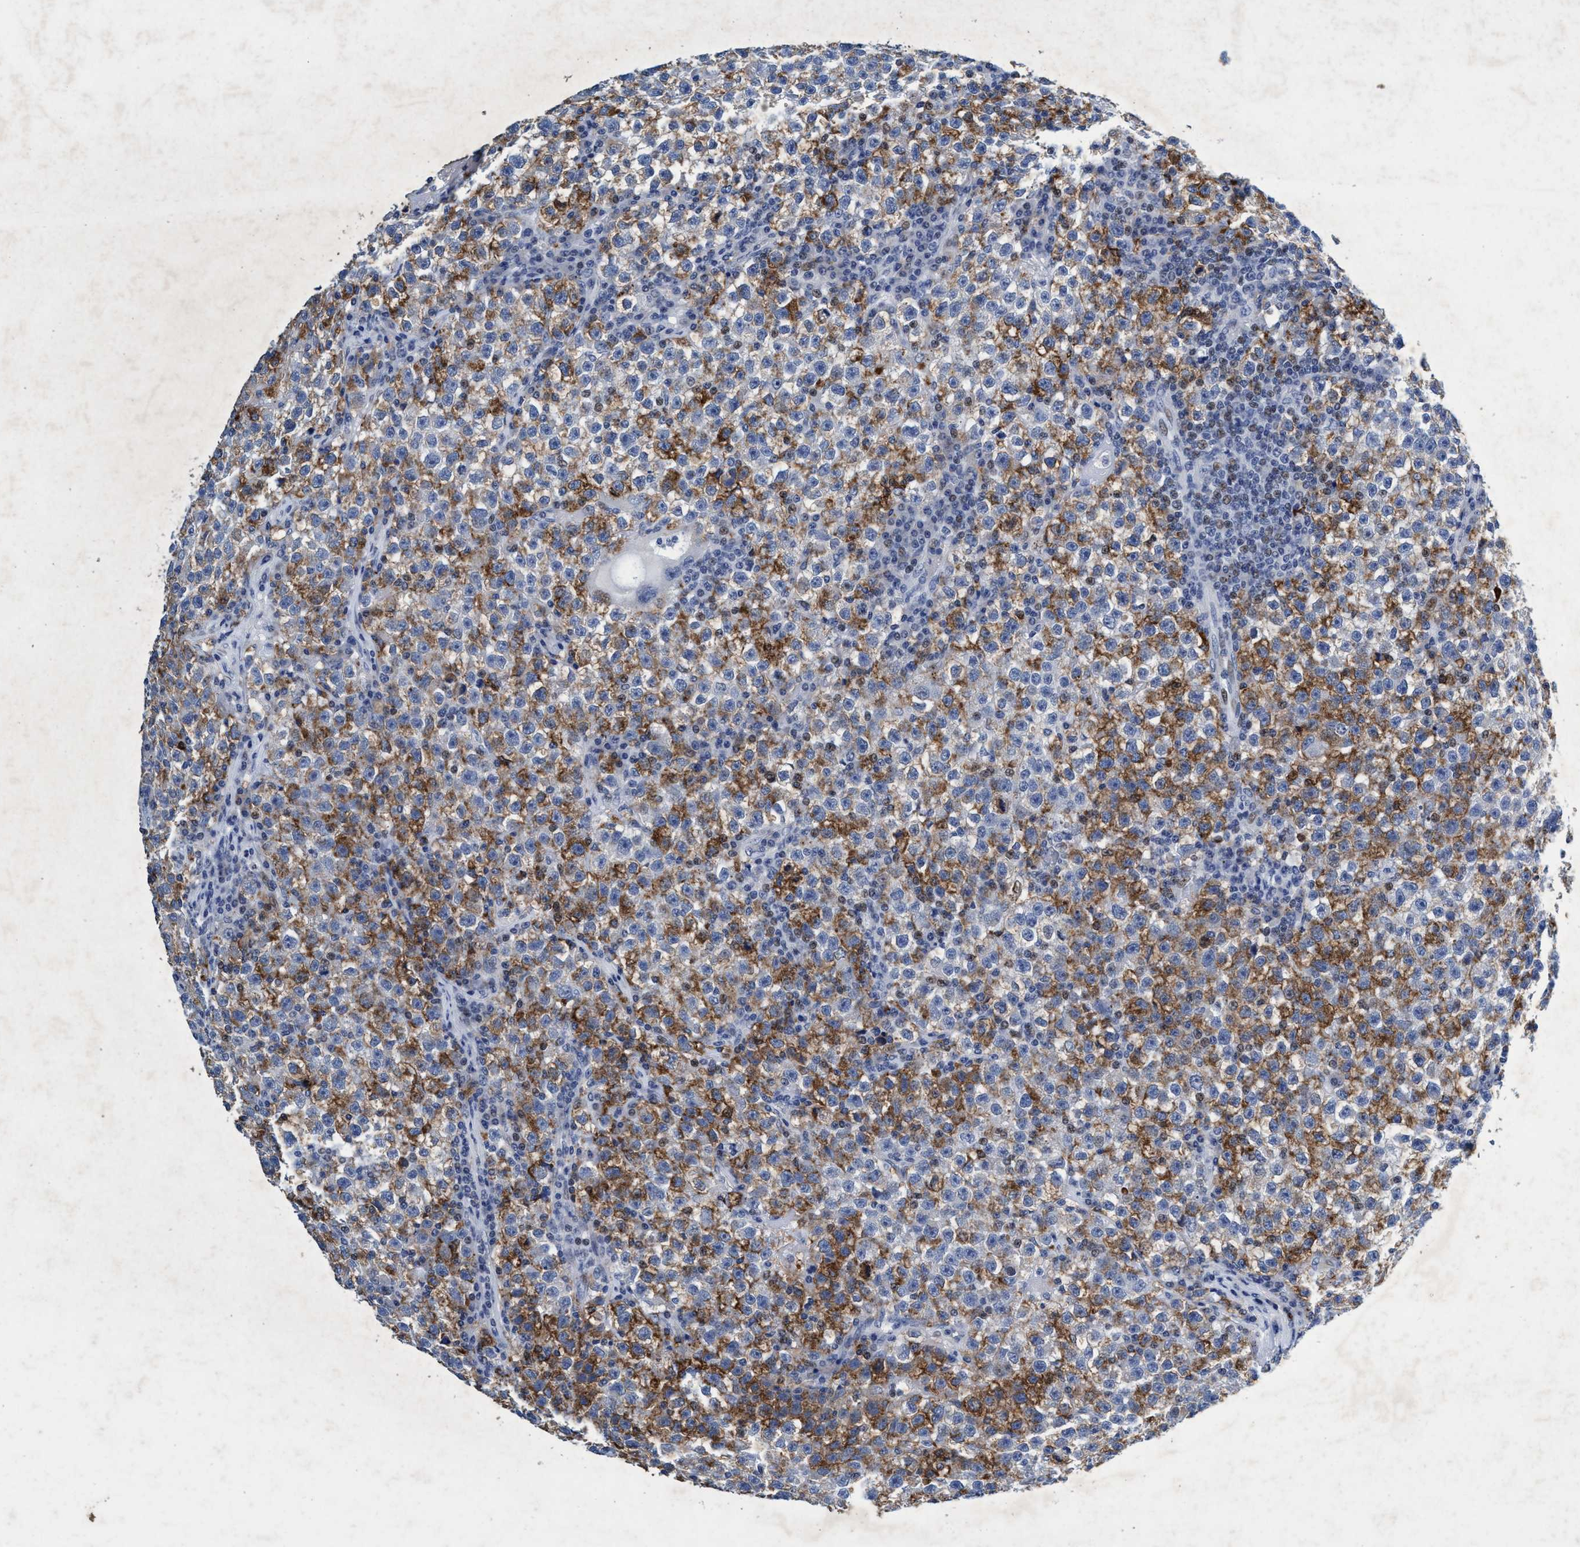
{"staining": {"intensity": "moderate", "quantity": "25%-75%", "location": "cytoplasmic/membranous"}, "tissue": "testis cancer", "cell_type": "Tumor cells", "image_type": "cancer", "snomed": [{"axis": "morphology", "description": "Seminoma, NOS"}, {"axis": "topography", "description": "Testis"}], "caption": "IHC staining of testis seminoma, which reveals medium levels of moderate cytoplasmic/membranous staining in about 25%-75% of tumor cells indicating moderate cytoplasmic/membranous protein expression. The staining was performed using DAB (3,3'-diaminobenzidine) (brown) for protein detection and nuclei were counterstained in hematoxylin (blue).", "gene": "GRB14", "patient": {"sex": "male", "age": 22}}